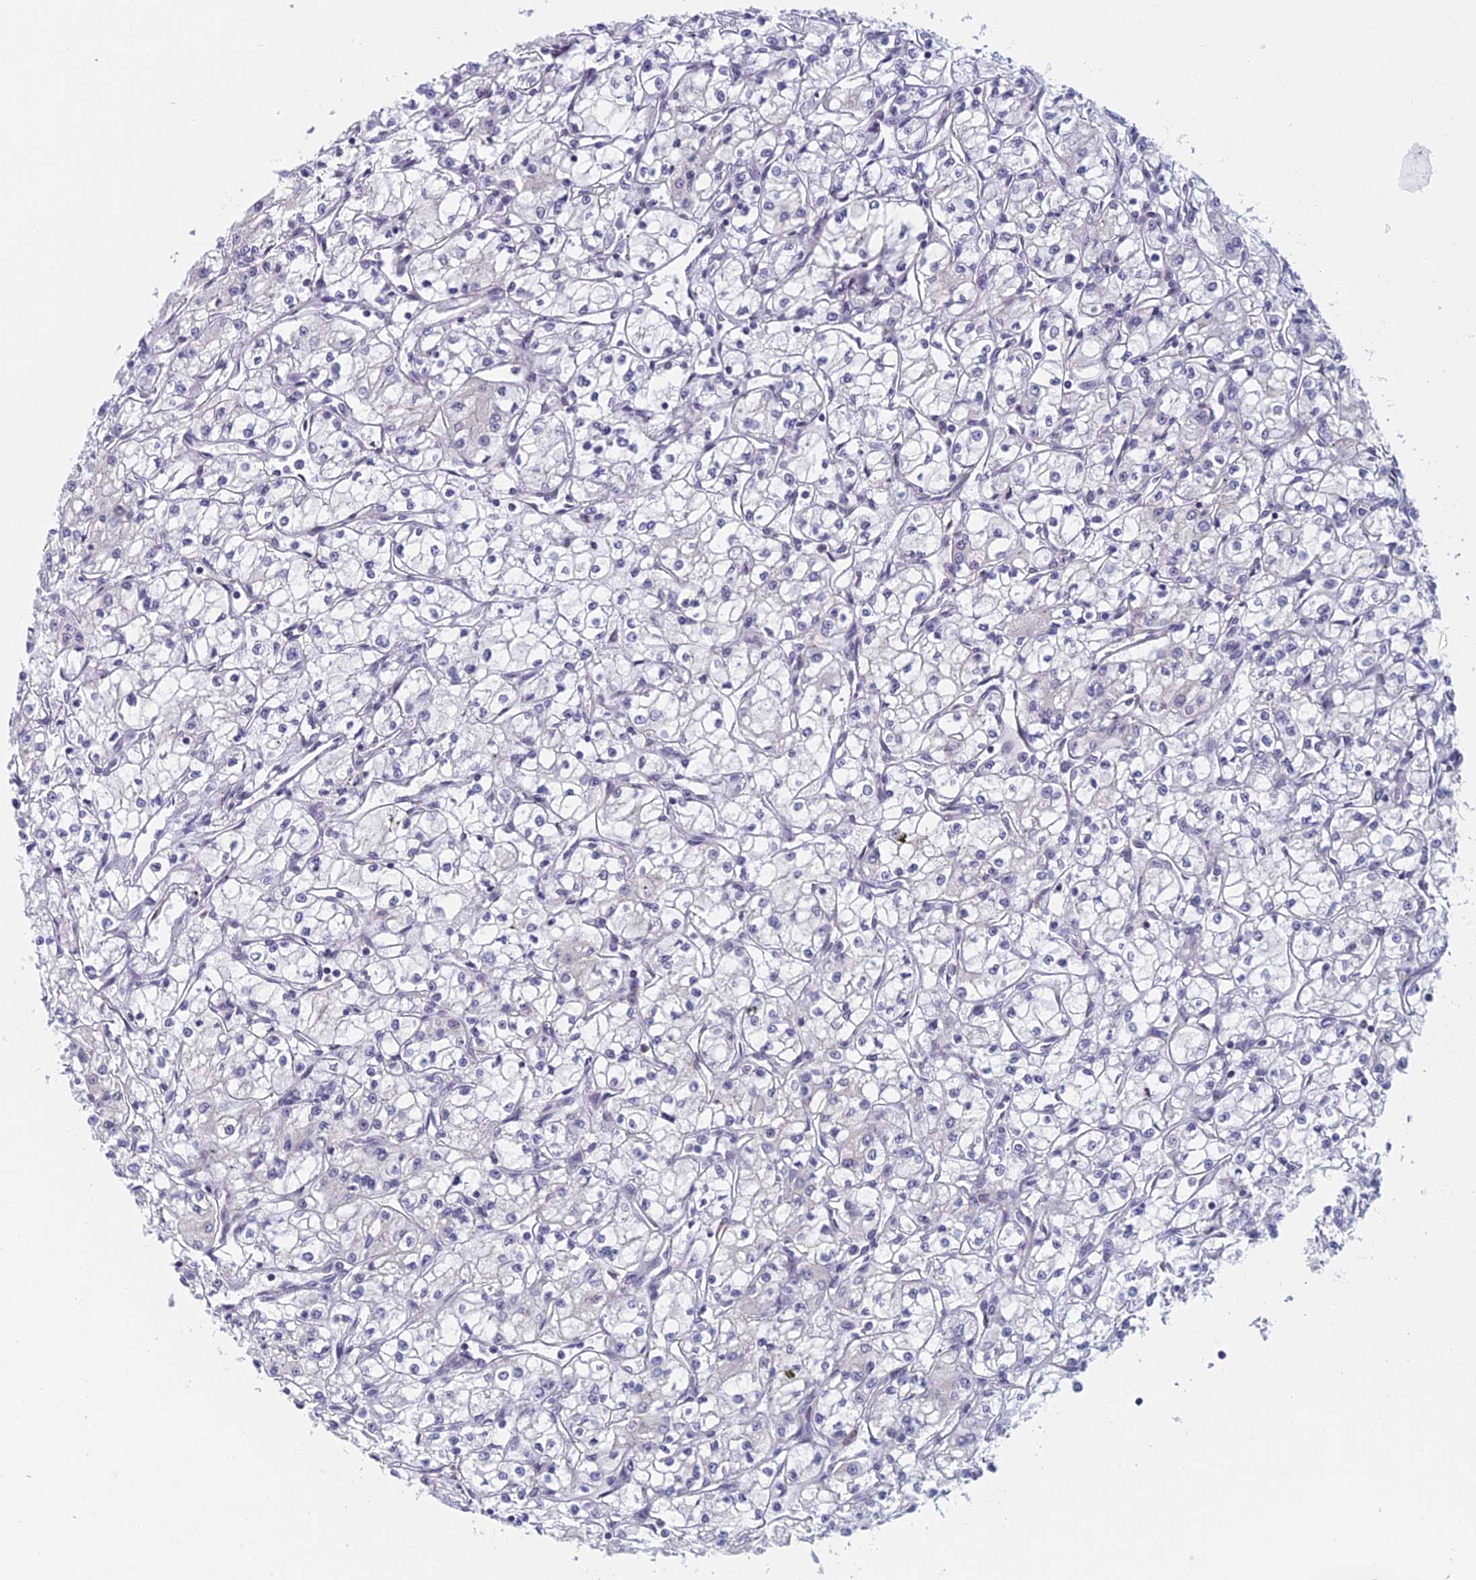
{"staining": {"intensity": "negative", "quantity": "none", "location": "none"}, "tissue": "renal cancer", "cell_type": "Tumor cells", "image_type": "cancer", "snomed": [{"axis": "morphology", "description": "Adenocarcinoma, NOS"}, {"axis": "topography", "description": "Kidney"}], "caption": "Immunohistochemistry of human adenocarcinoma (renal) shows no staining in tumor cells. (Brightfield microscopy of DAB immunohistochemistry at high magnification).", "gene": "PPP1R26", "patient": {"sex": "male", "age": 59}}